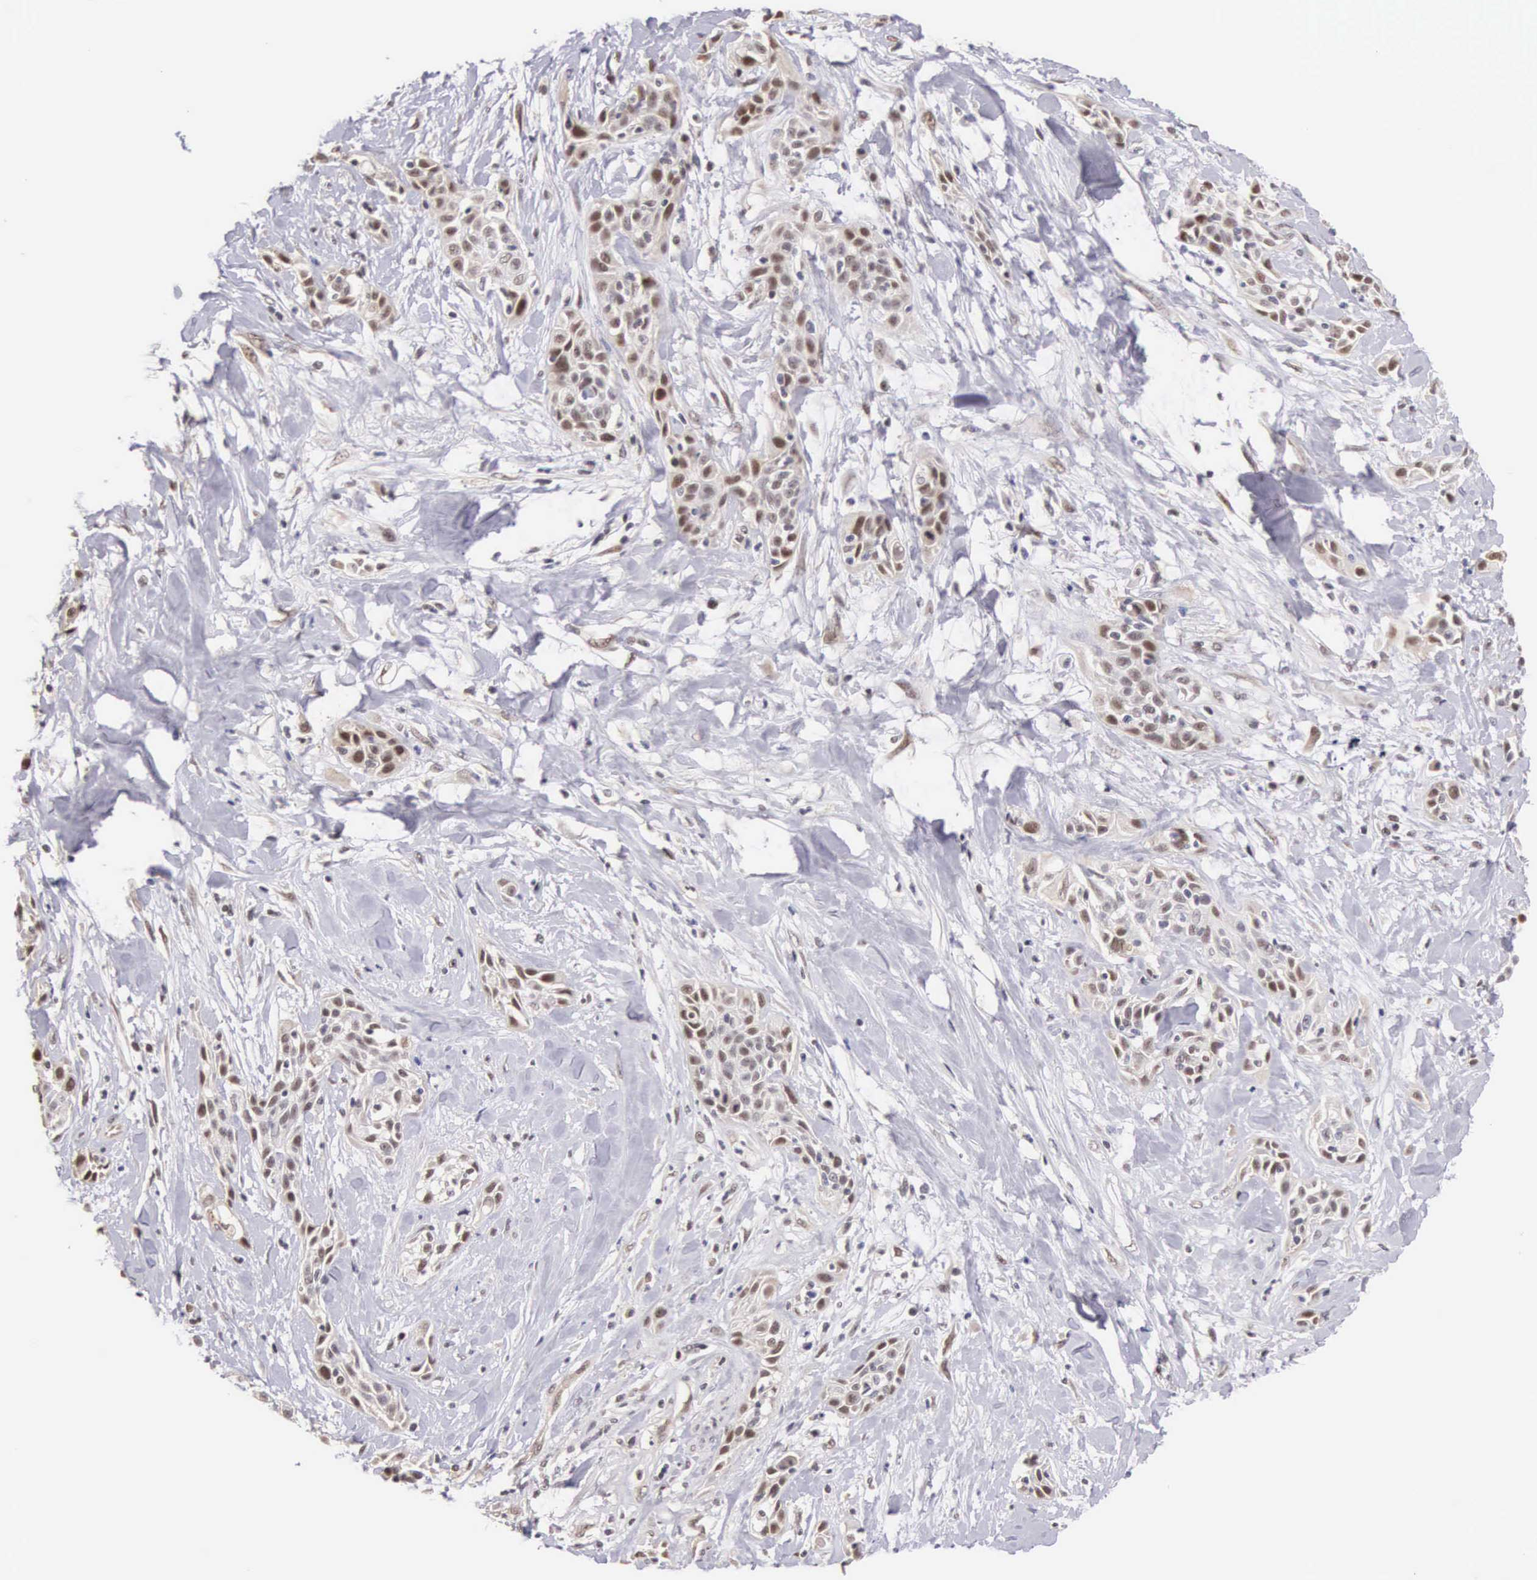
{"staining": {"intensity": "weak", "quantity": "25%-75%", "location": "nuclear"}, "tissue": "skin cancer", "cell_type": "Tumor cells", "image_type": "cancer", "snomed": [{"axis": "morphology", "description": "Squamous cell carcinoma, NOS"}, {"axis": "topography", "description": "Skin"}, {"axis": "topography", "description": "Anal"}], "caption": "Protein expression analysis of squamous cell carcinoma (skin) reveals weak nuclear staining in about 25%-75% of tumor cells.", "gene": "HMGXB4", "patient": {"sex": "male", "age": 64}}